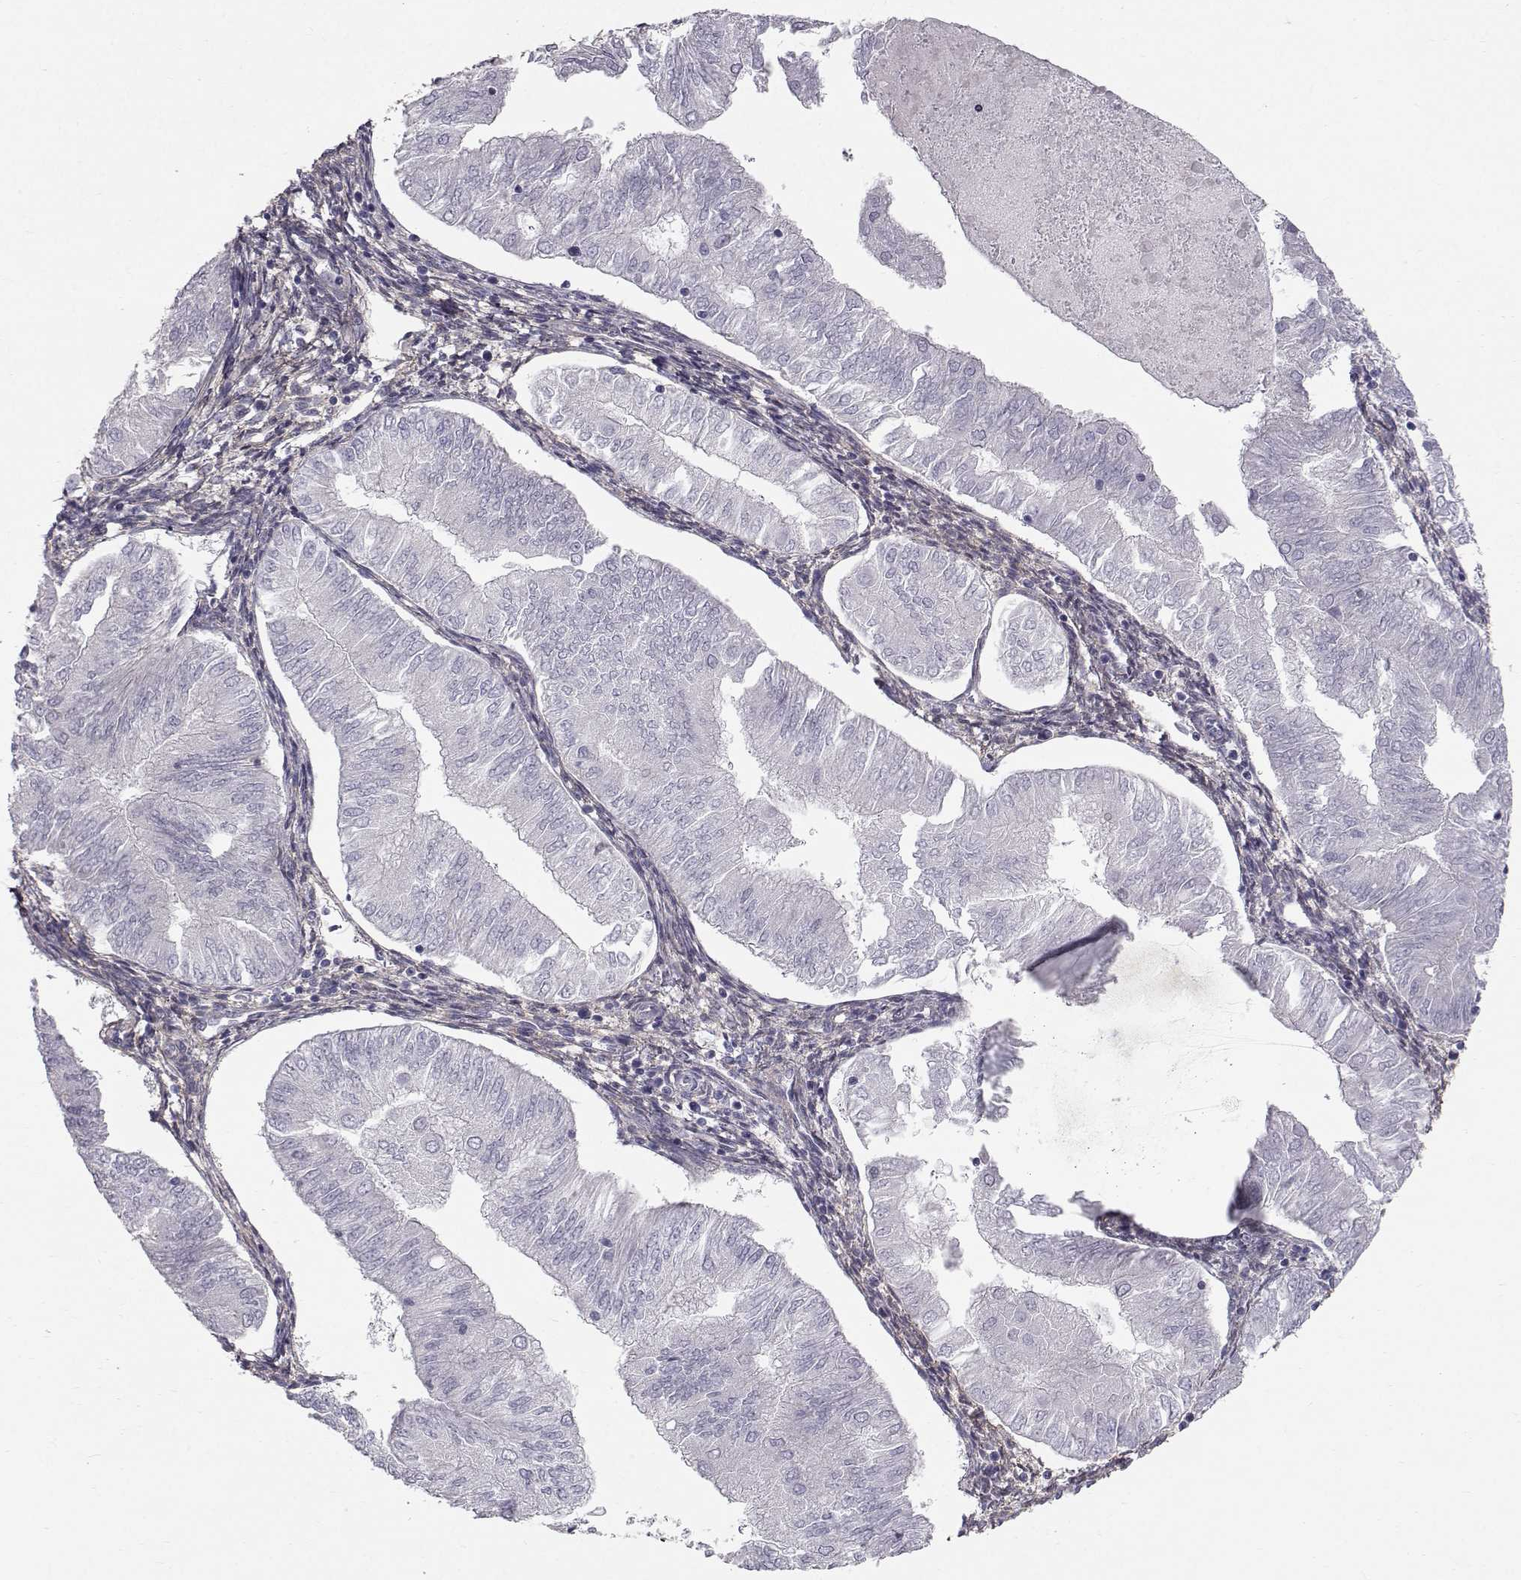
{"staining": {"intensity": "negative", "quantity": "none", "location": "none"}, "tissue": "endometrial cancer", "cell_type": "Tumor cells", "image_type": "cancer", "snomed": [{"axis": "morphology", "description": "Adenocarcinoma, NOS"}, {"axis": "topography", "description": "Endometrium"}], "caption": "This is a image of immunohistochemistry staining of endometrial cancer (adenocarcinoma), which shows no staining in tumor cells. The staining was performed using DAB (3,3'-diaminobenzidine) to visualize the protein expression in brown, while the nuclei were stained in blue with hematoxylin (Magnification: 20x).", "gene": "SPDYE4", "patient": {"sex": "female", "age": 53}}